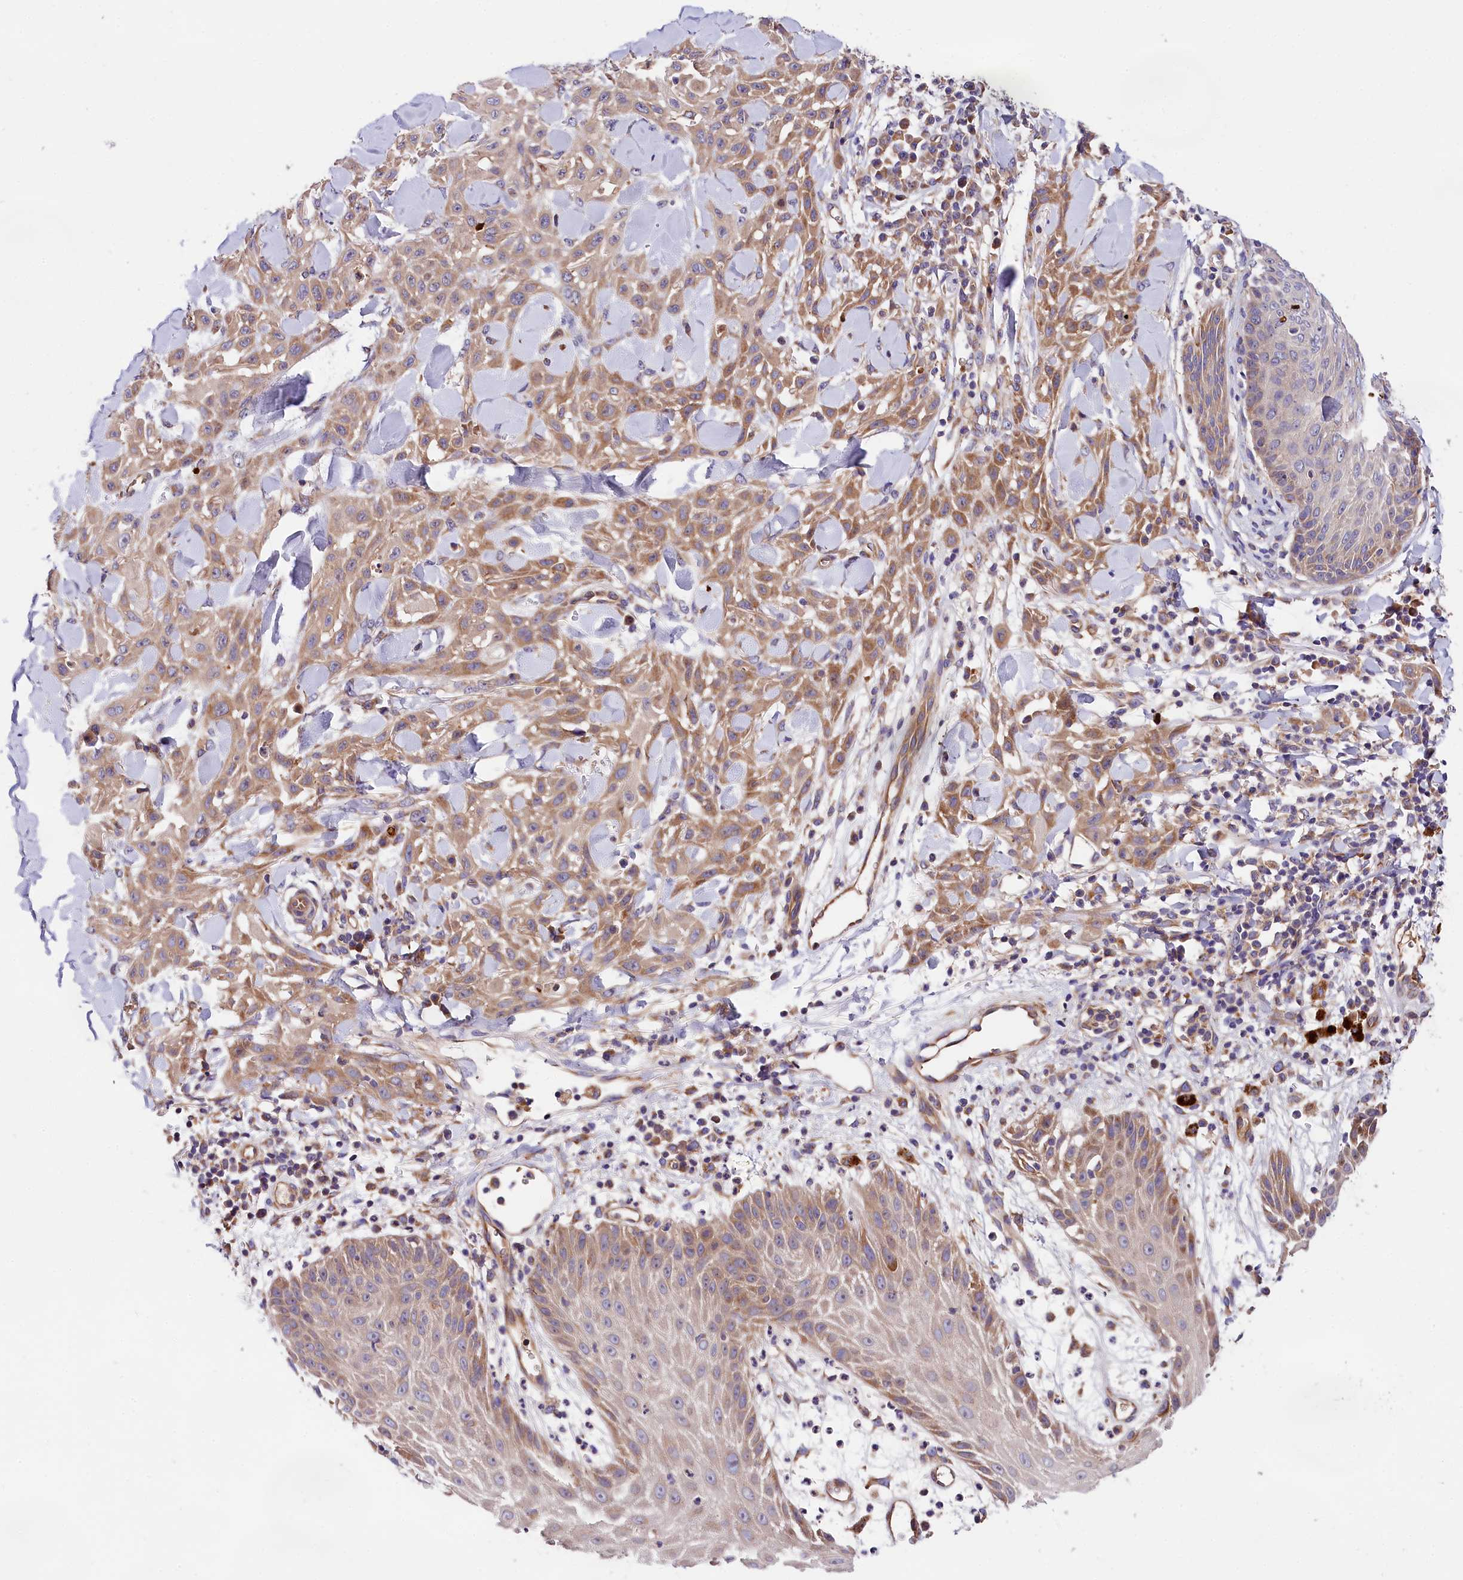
{"staining": {"intensity": "moderate", "quantity": "25%-75%", "location": "cytoplasmic/membranous"}, "tissue": "skin cancer", "cell_type": "Tumor cells", "image_type": "cancer", "snomed": [{"axis": "morphology", "description": "Squamous cell carcinoma, NOS"}, {"axis": "topography", "description": "Skin"}], "caption": "Skin squamous cell carcinoma tissue shows moderate cytoplasmic/membranous expression in about 25%-75% of tumor cells", "gene": "SPG11", "patient": {"sex": "male", "age": 24}}